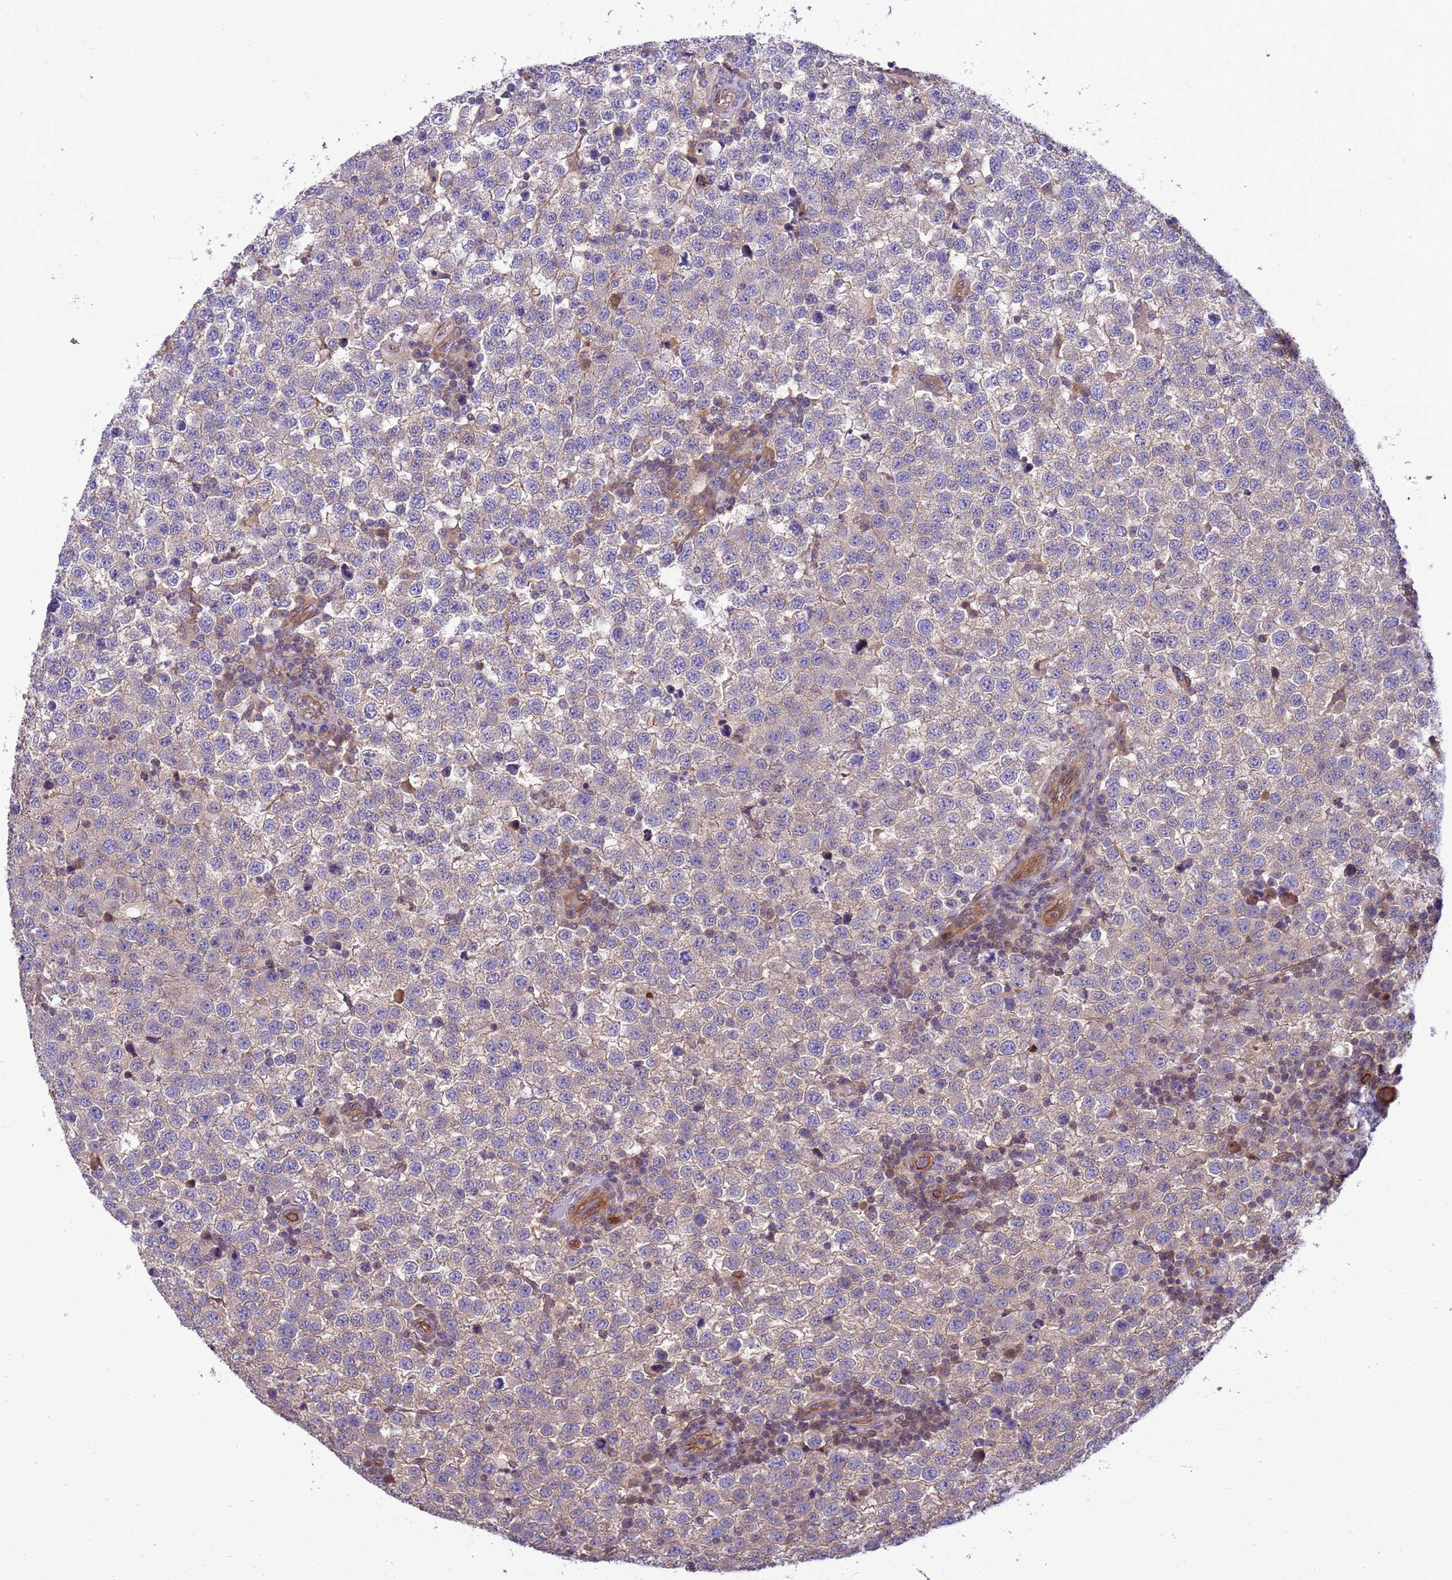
{"staining": {"intensity": "weak", "quantity": "<25%", "location": "cytoplasmic/membranous"}, "tissue": "testis cancer", "cell_type": "Tumor cells", "image_type": "cancer", "snomed": [{"axis": "morphology", "description": "Seminoma, NOS"}, {"axis": "topography", "description": "Testis"}], "caption": "High power microscopy micrograph of an IHC histopathology image of testis cancer, revealing no significant staining in tumor cells. (DAB (3,3'-diaminobenzidine) IHC with hematoxylin counter stain).", "gene": "SMCO3", "patient": {"sex": "male", "age": 34}}